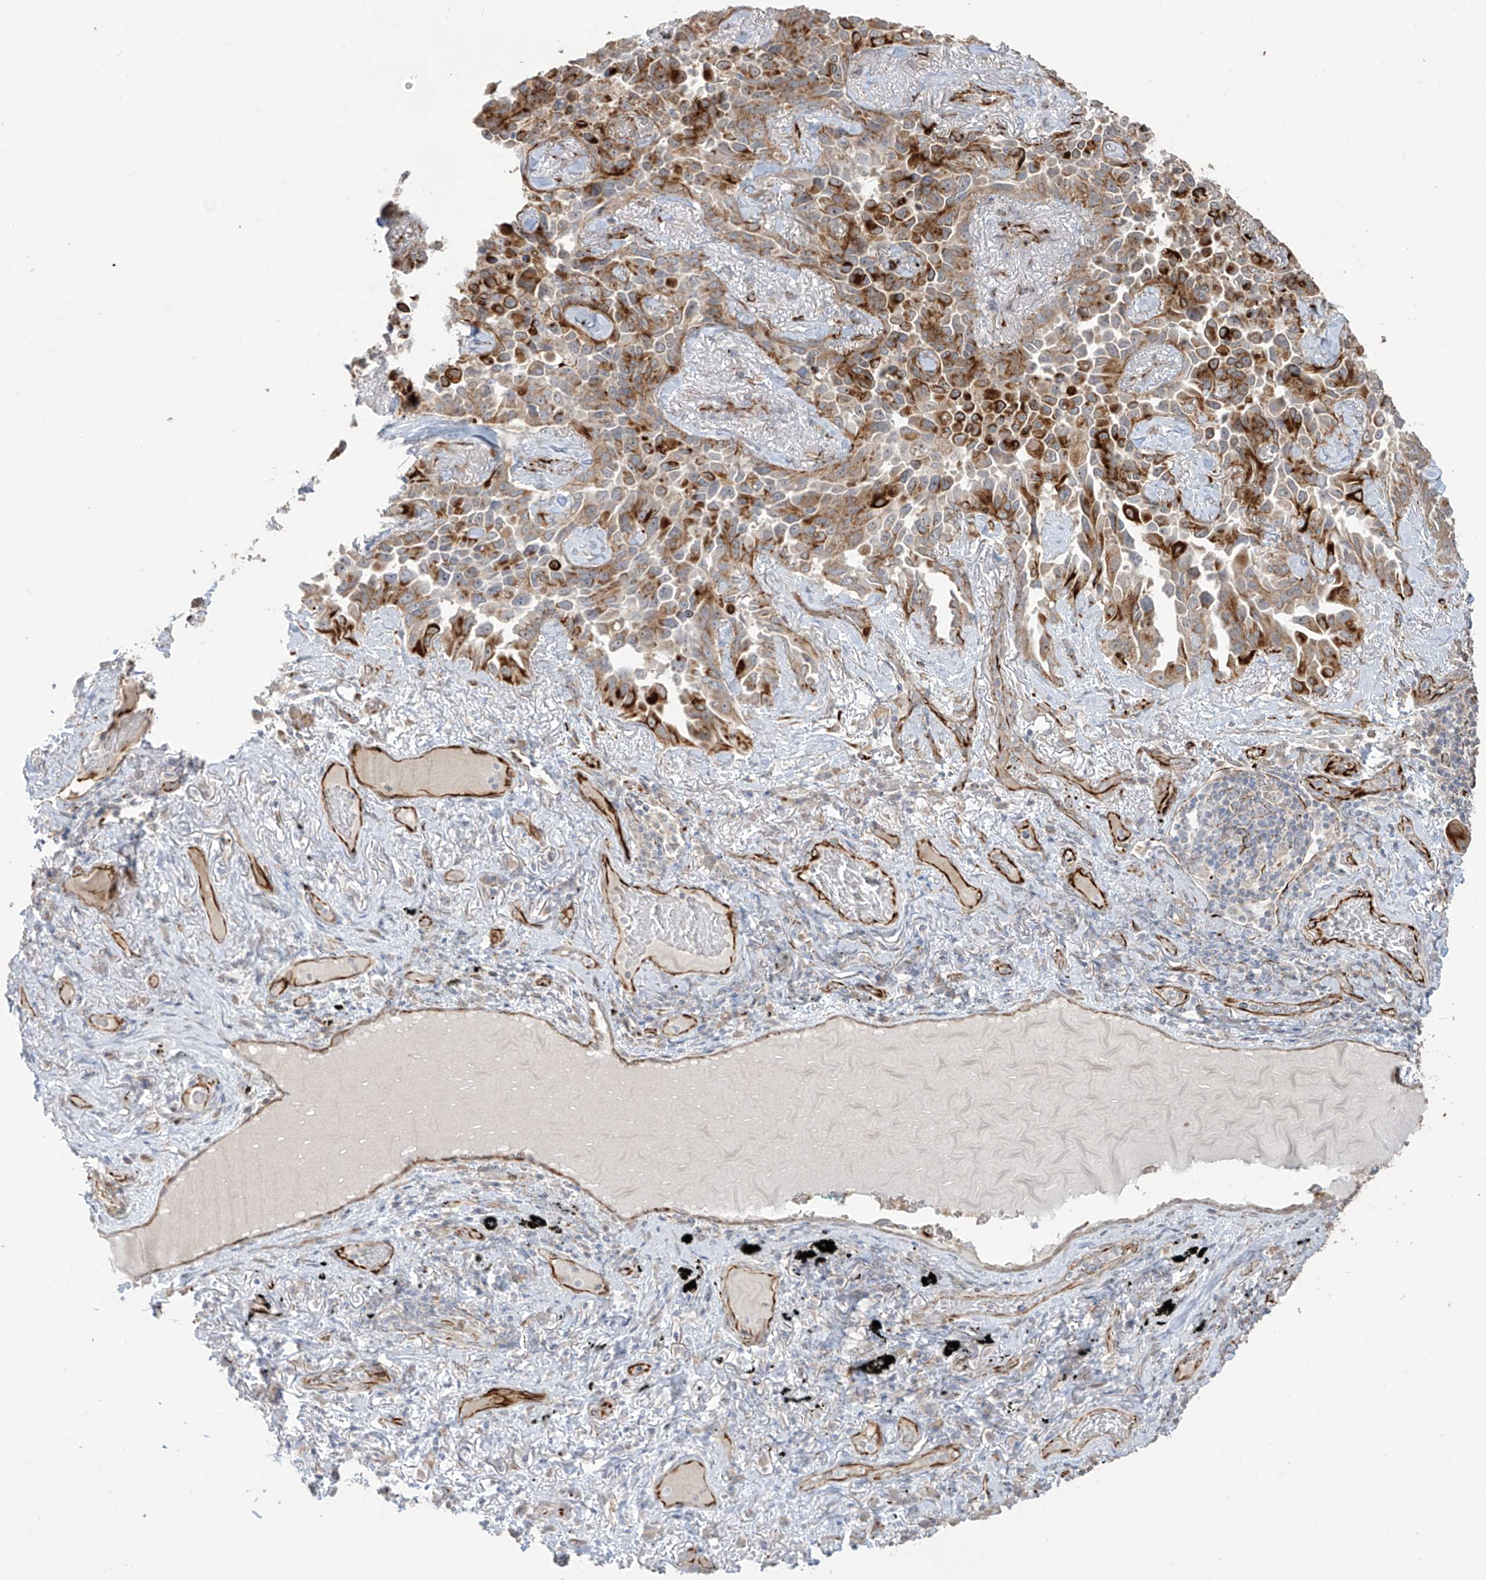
{"staining": {"intensity": "moderate", "quantity": ">75%", "location": "cytoplasmic/membranous"}, "tissue": "lung cancer", "cell_type": "Tumor cells", "image_type": "cancer", "snomed": [{"axis": "morphology", "description": "Adenocarcinoma, NOS"}, {"axis": "topography", "description": "Lung"}], "caption": "Protein expression analysis of lung cancer exhibits moderate cytoplasmic/membranous expression in approximately >75% of tumor cells. (Brightfield microscopy of DAB IHC at high magnification).", "gene": "DCDC2", "patient": {"sex": "female", "age": 67}}